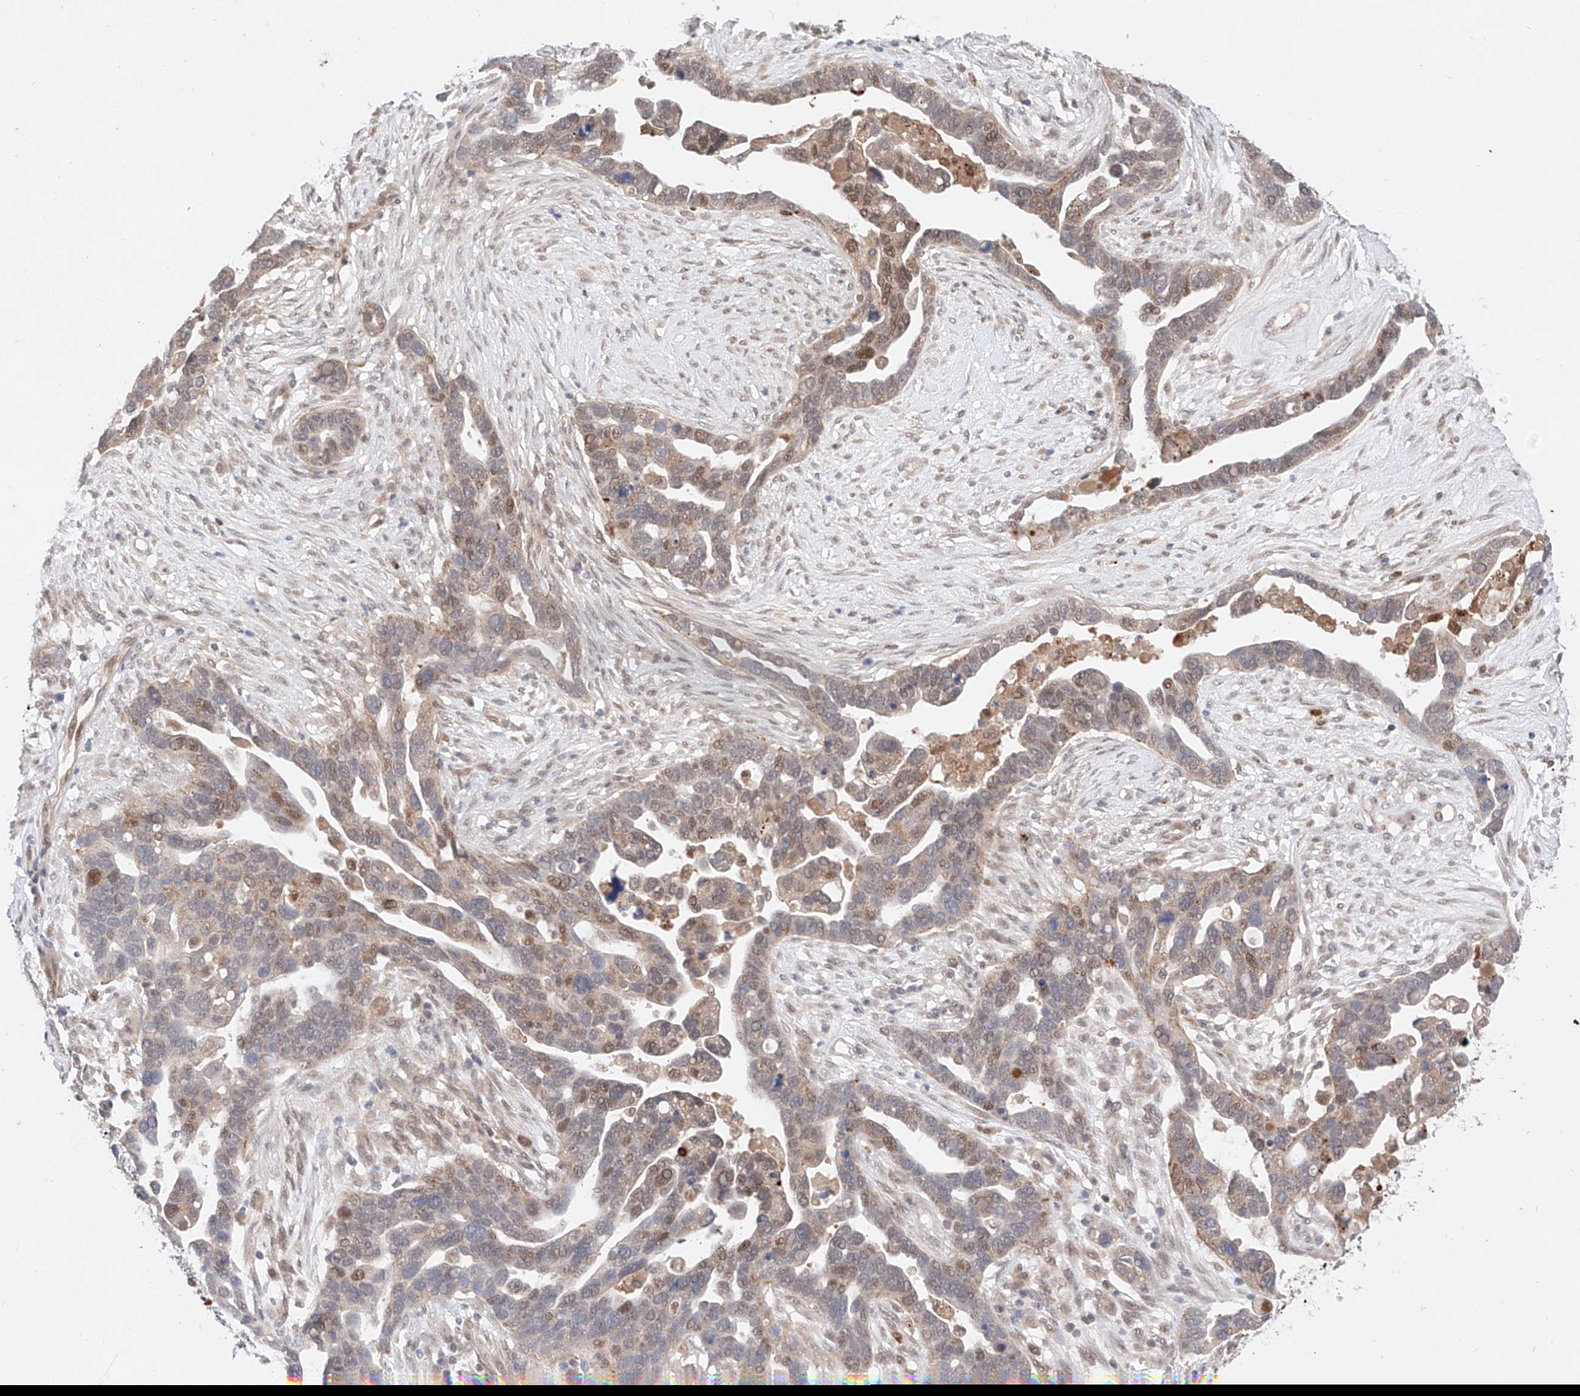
{"staining": {"intensity": "moderate", "quantity": "<25%", "location": "nuclear"}, "tissue": "ovarian cancer", "cell_type": "Tumor cells", "image_type": "cancer", "snomed": [{"axis": "morphology", "description": "Cystadenocarcinoma, serous, NOS"}, {"axis": "topography", "description": "Ovary"}], "caption": "Immunohistochemical staining of serous cystadenocarcinoma (ovarian) exhibits moderate nuclear protein staining in approximately <25% of tumor cells.", "gene": "GCNT1", "patient": {"sex": "female", "age": 54}}